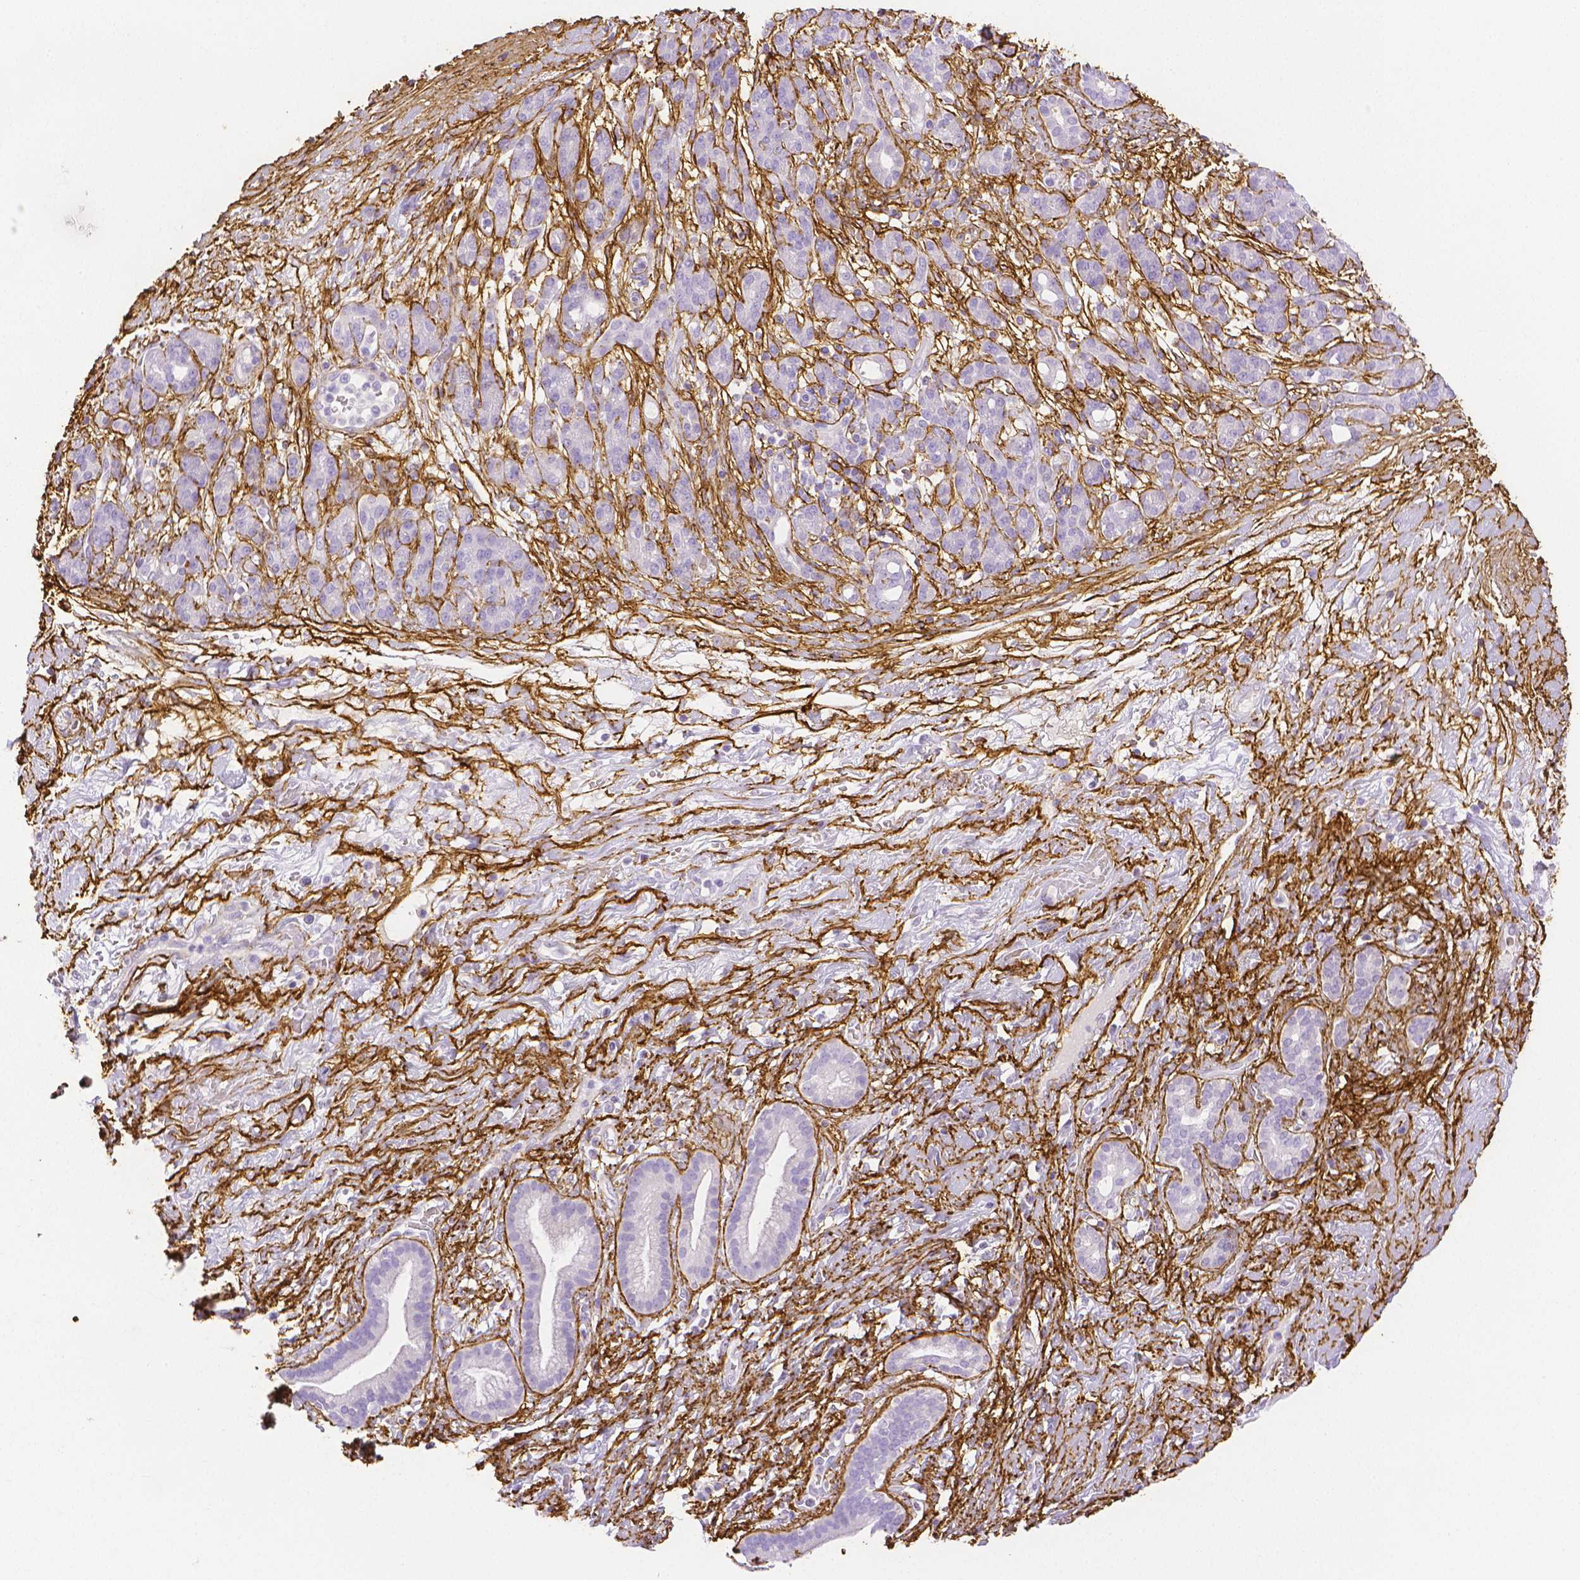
{"staining": {"intensity": "negative", "quantity": "none", "location": "none"}, "tissue": "pancreatic cancer", "cell_type": "Tumor cells", "image_type": "cancer", "snomed": [{"axis": "morphology", "description": "Adenocarcinoma, NOS"}, {"axis": "topography", "description": "Pancreas"}], "caption": "Immunohistochemistry of adenocarcinoma (pancreatic) shows no staining in tumor cells.", "gene": "FBN1", "patient": {"sex": "male", "age": 44}}